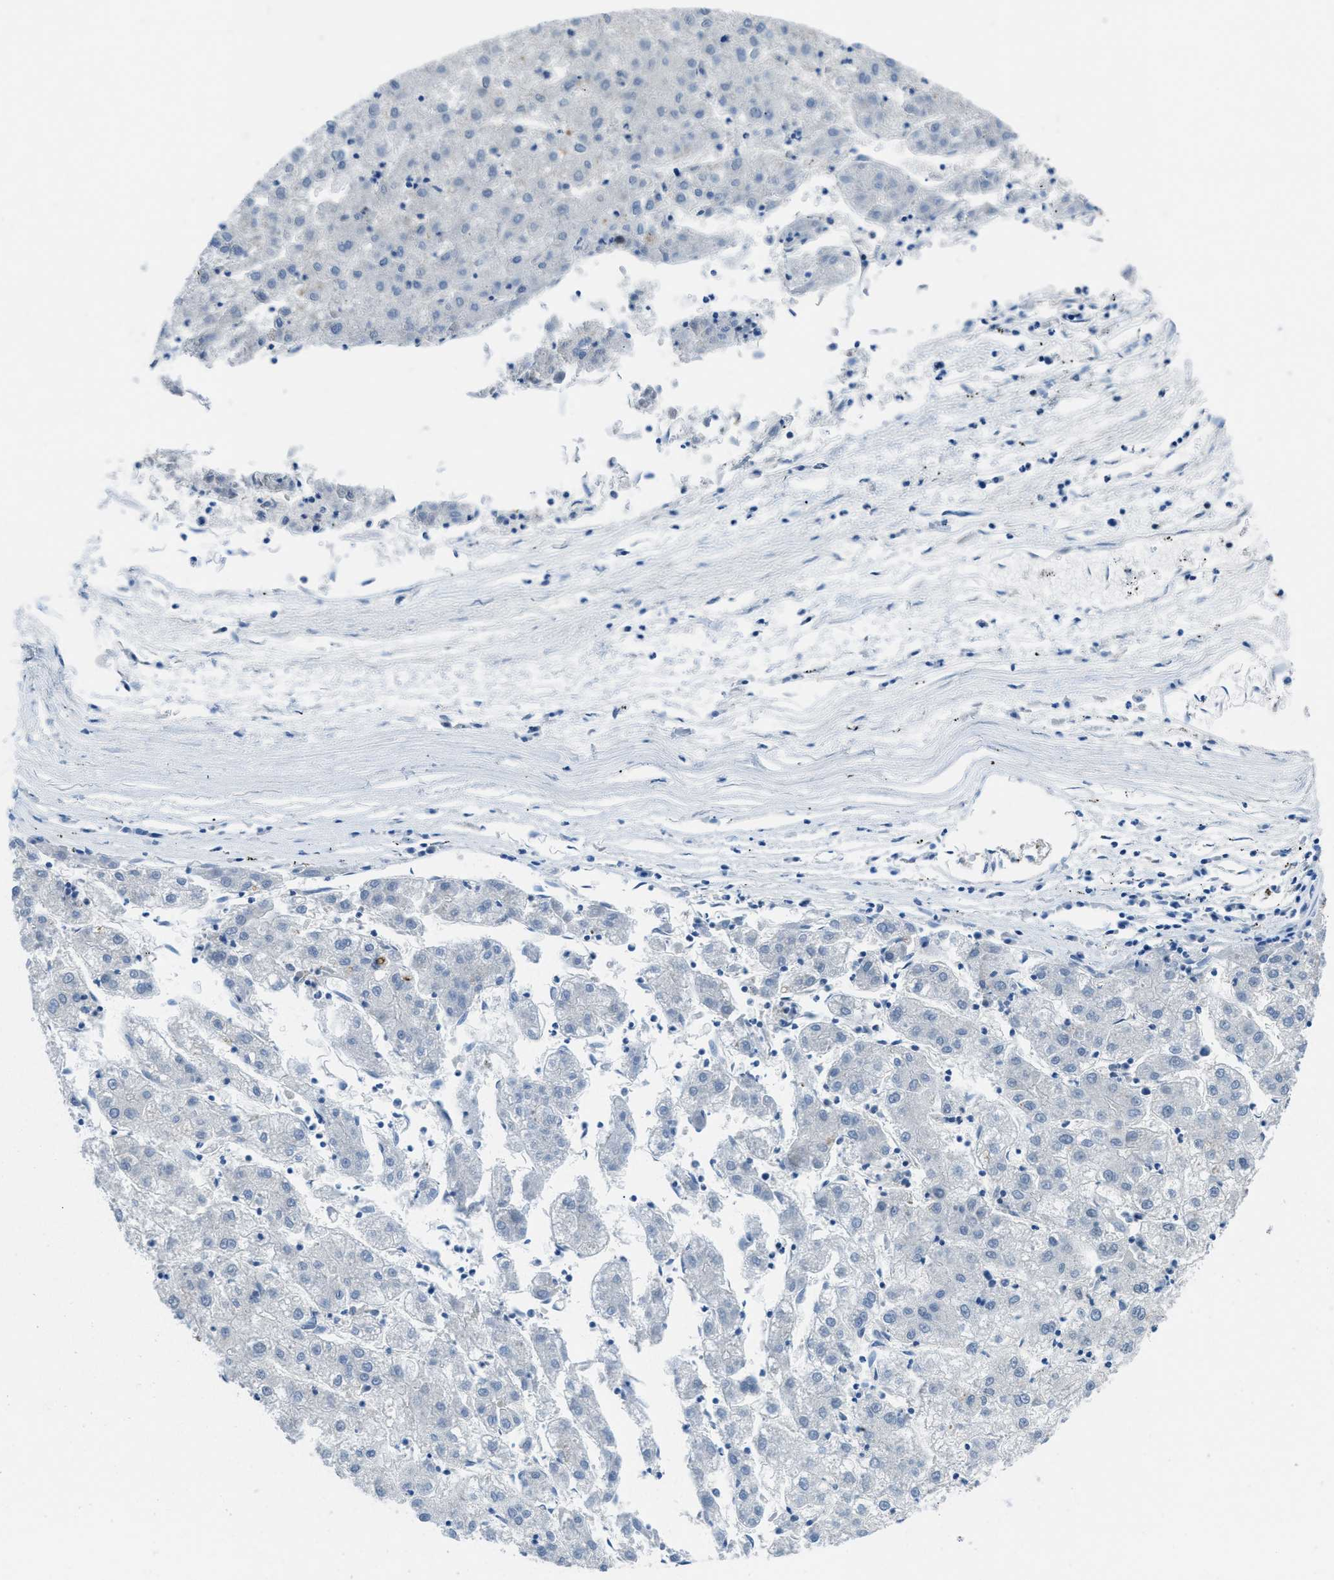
{"staining": {"intensity": "negative", "quantity": "none", "location": "none"}, "tissue": "liver cancer", "cell_type": "Tumor cells", "image_type": "cancer", "snomed": [{"axis": "morphology", "description": "Carcinoma, Hepatocellular, NOS"}, {"axis": "topography", "description": "Liver"}], "caption": "Immunohistochemical staining of human hepatocellular carcinoma (liver) reveals no significant staining in tumor cells.", "gene": "GATAD2B", "patient": {"sex": "male", "age": 72}}